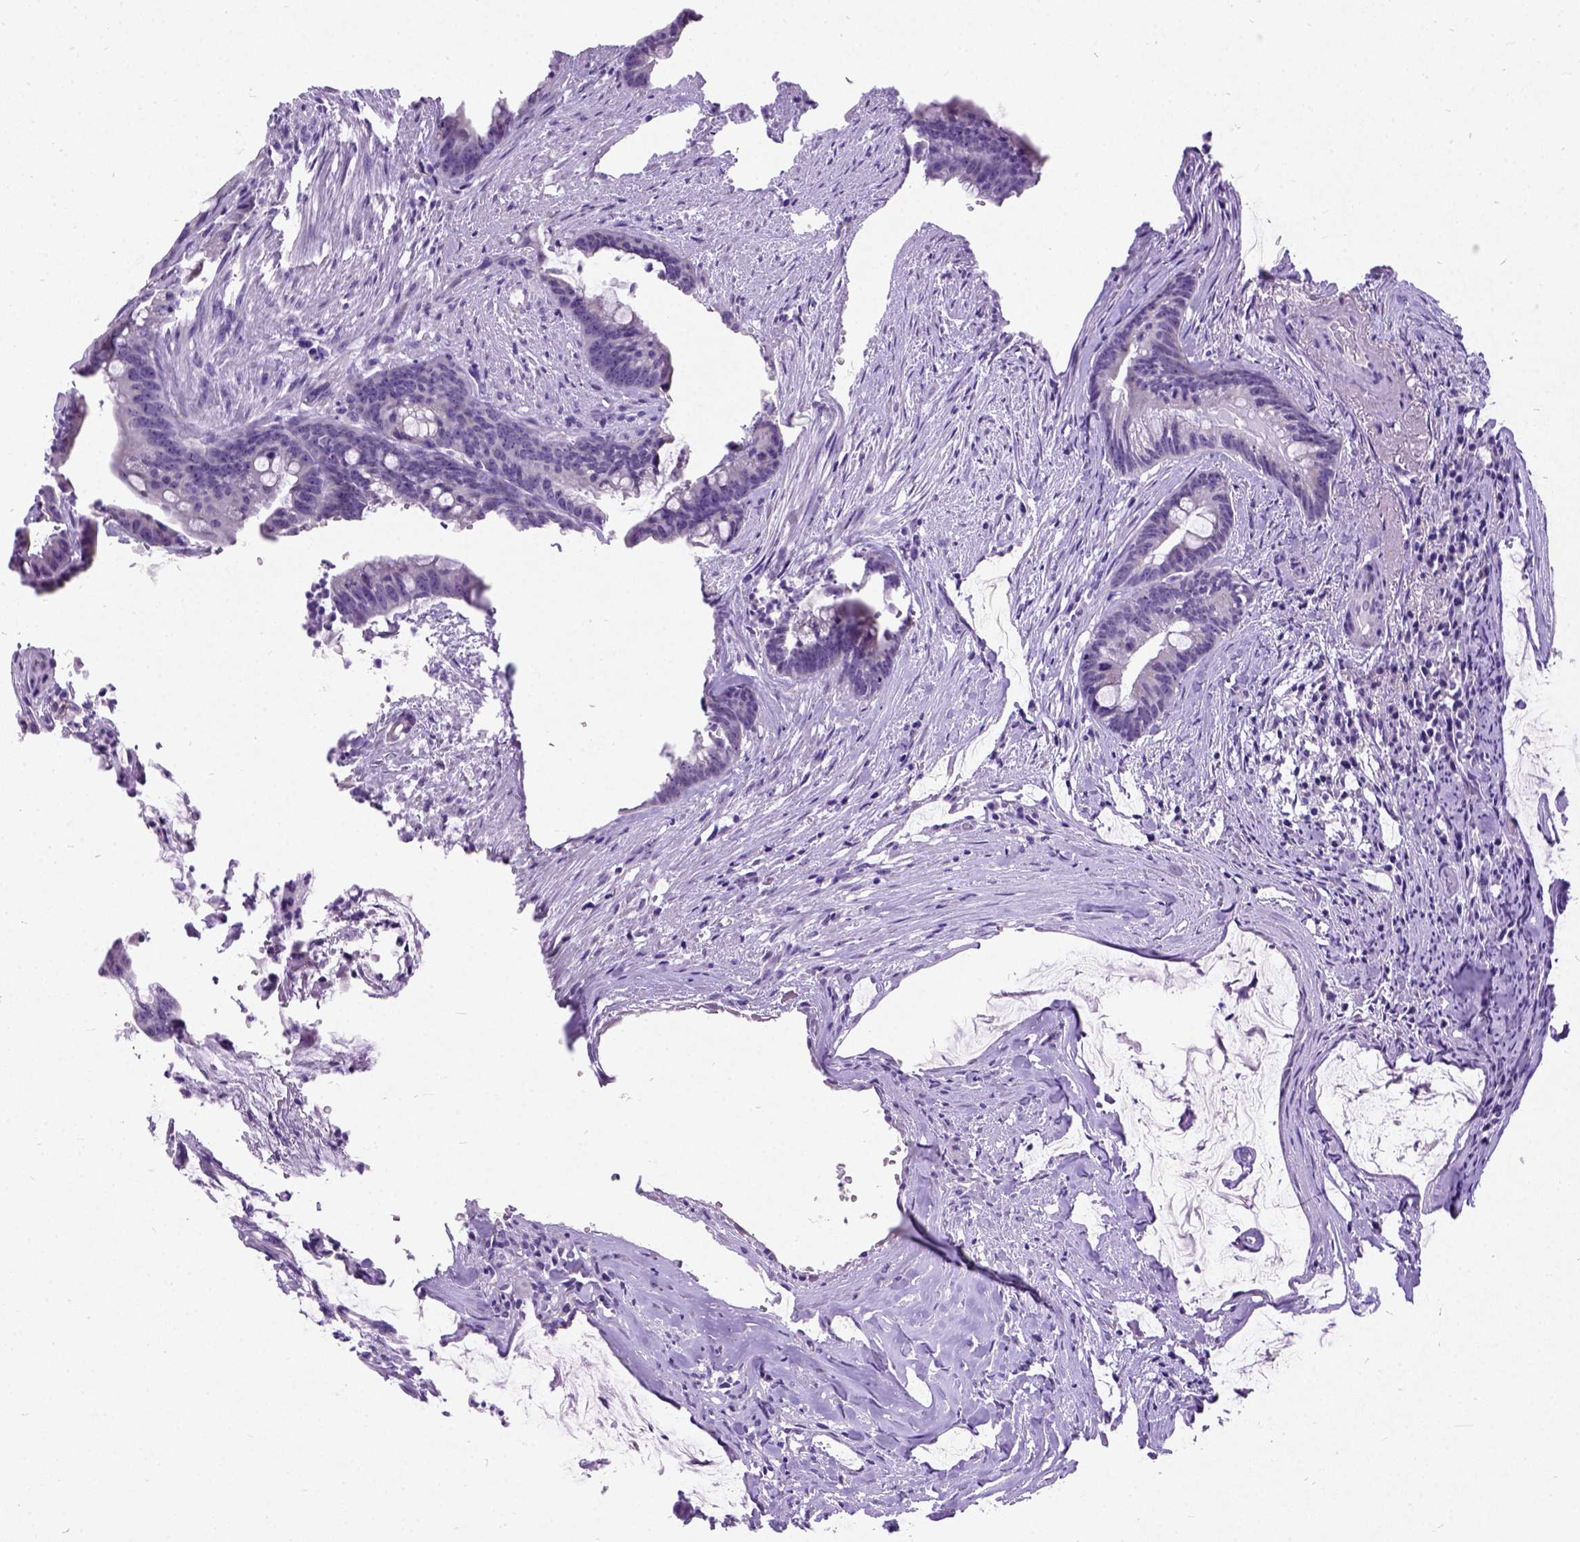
{"staining": {"intensity": "weak", "quantity": "<25%", "location": "cytoplasmic/membranous"}, "tissue": "colorectal cancer", "cell_type": "Tumor cells", "image_type": "cancer", "snomed": [{"axis": "morphology", "description": "Adenocarcinoma, NOS"}, {"axis": "topography", "description": "Colon"}], "caption": "IHC image of human colorectal cancer stained for a protein (brown), which demonstrates no staining in tumor cells. (Brightfield microscopy of DAB immunohistochemistry (IHC) at high magnification).", "gene": "NEUROD4", "patient": {"sex": "male", "age": 62}}